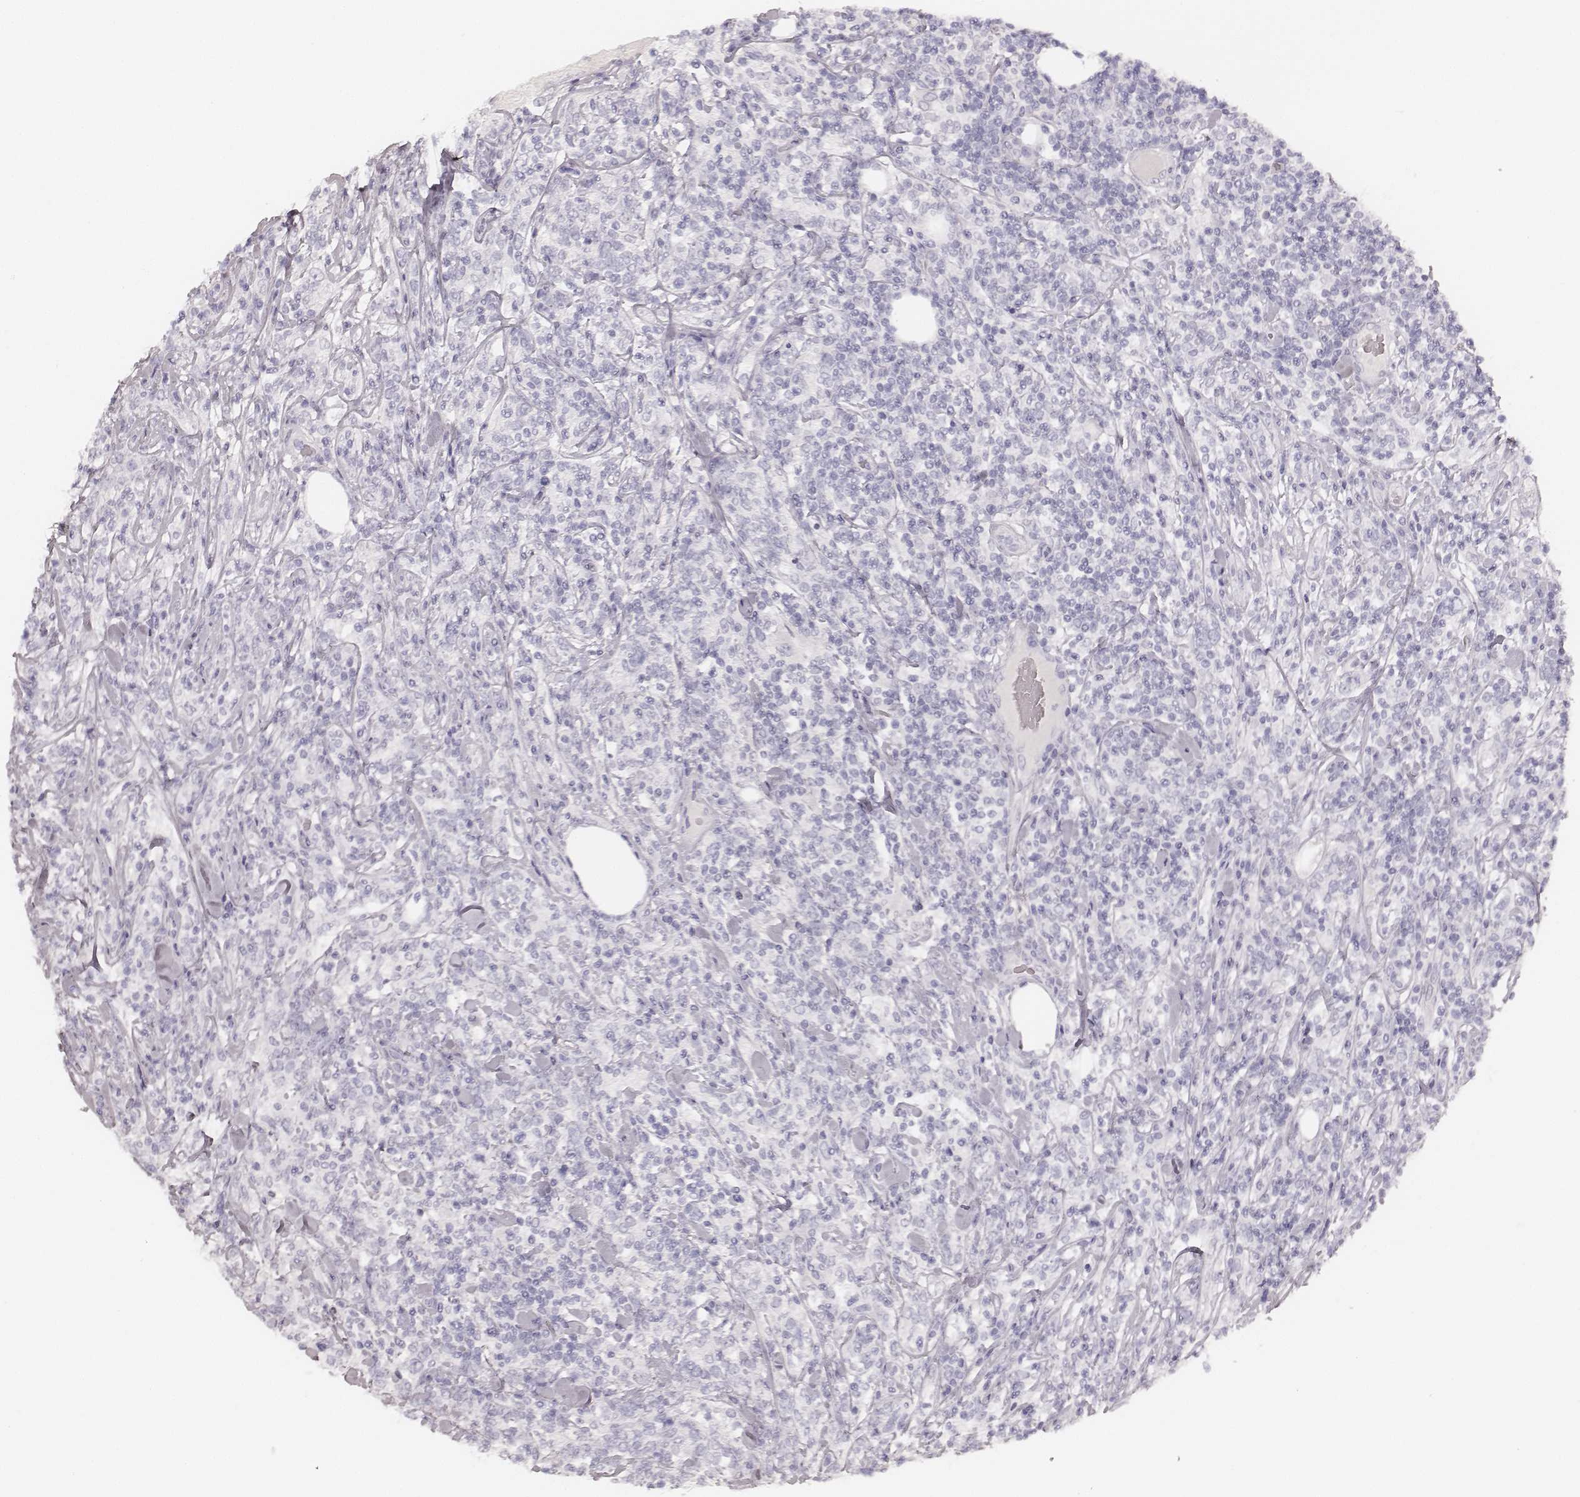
{"staining": {"intensity": "negative", "quantity": "none", "location": "none"}, "tissue": "lymphoma", "cell_type": "Tumor cells", "image_type": "cancer", "snomed": [{"axis": "morphology", "description": "Malignant lymphoma, non-Hodgkin's type, High grade"}, {"axis": "topography", "description": "Lymph node"}], "caption": "Photomicrograph shows no significant protein staining in tumor cells of malignant lymphoma, non-Hodgkin's type (high-grade).", "gene": "KRT31", "patient": {"sex": "female", "age": 84}}